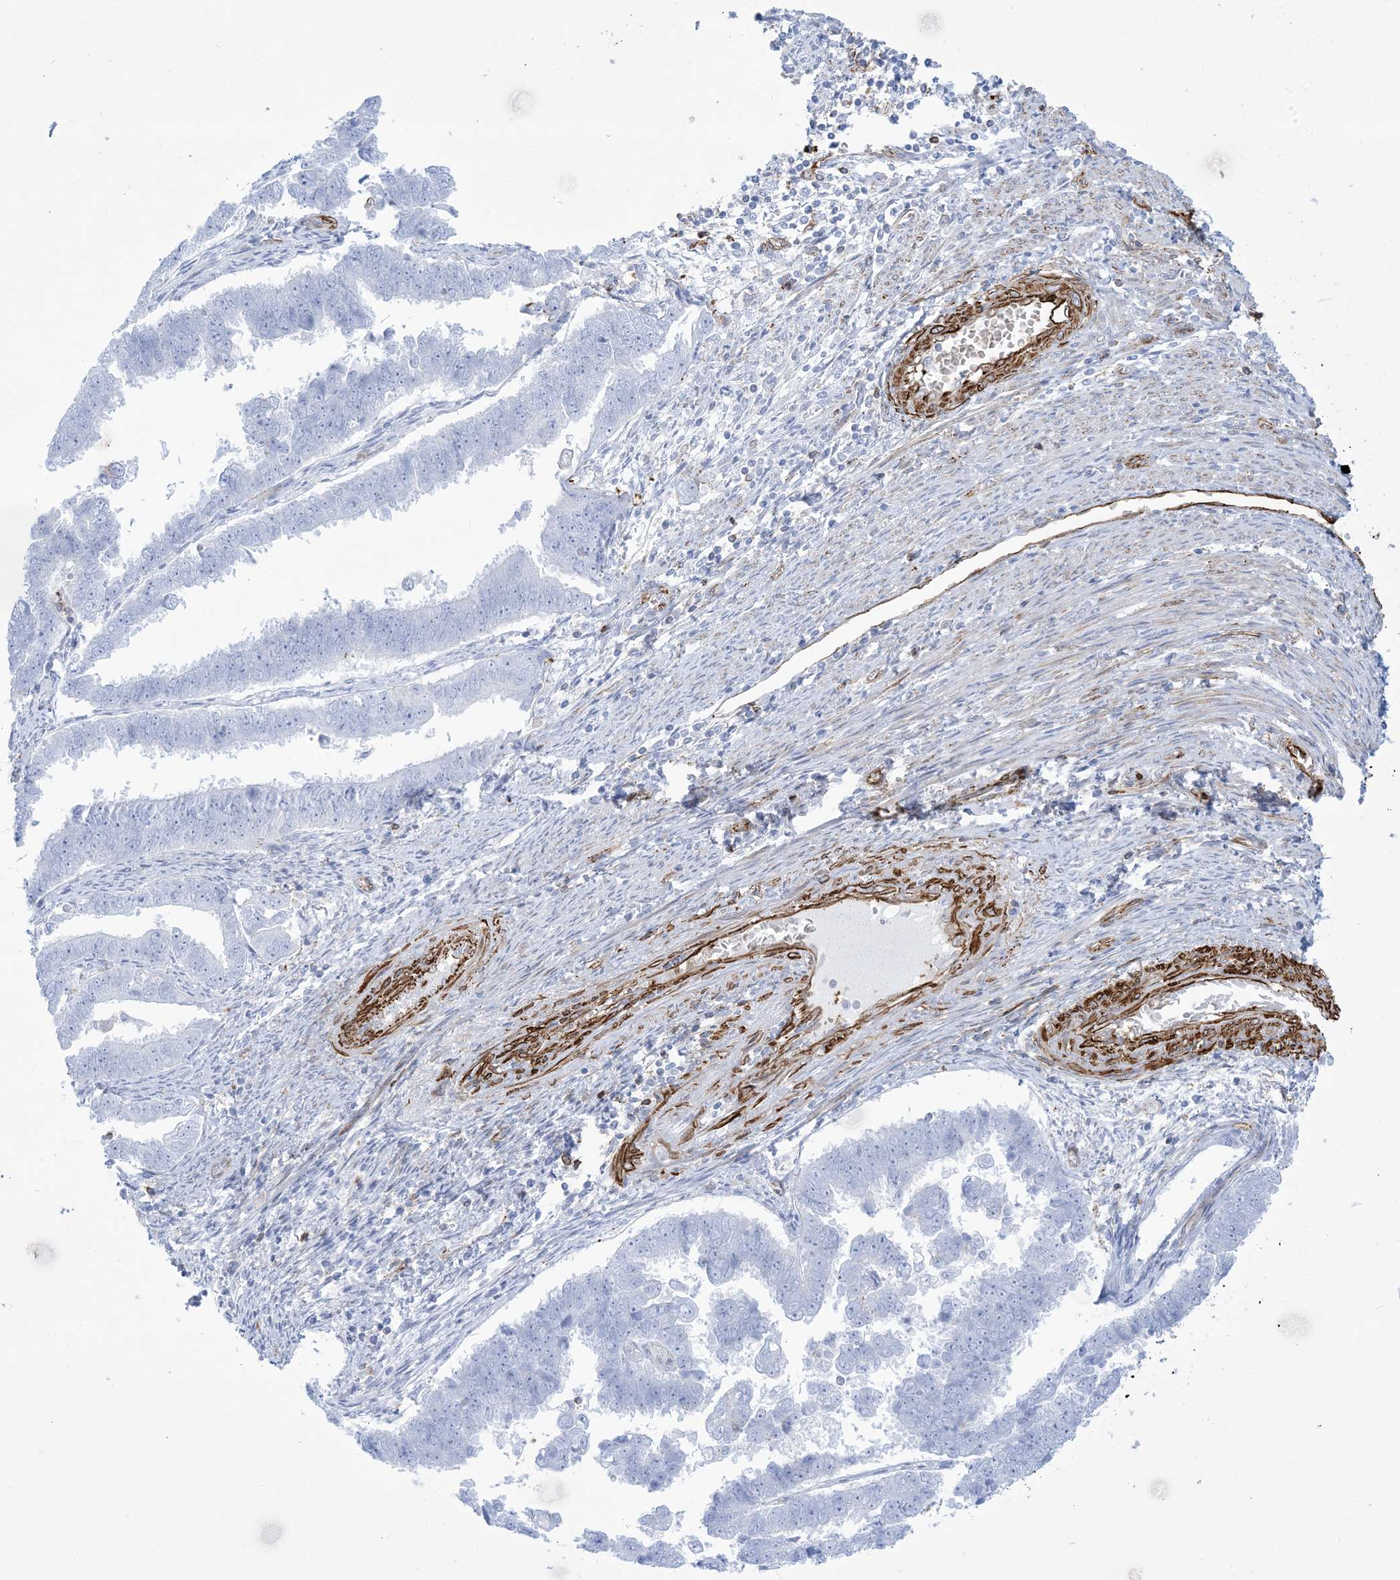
{"staining": {"intensity": "negative", "quantity": "none", "location": "none"}, "tissue": "endometrial cancer", "cell_type": "Tumor cells", "image_type": "cancer", "snomed": [{"axis": "morphology", "description": "Adenocarcinoma, NOS"}, {"axis": "topography", "description": "Endometrium"}], "caption": "Adenocarcinoma (endometrial) was stained to show a protein in brown. There is no significant positivity in tumor cells.", "gene": "B3GNT7", "patient": {"sex": "female", "age": 75}}